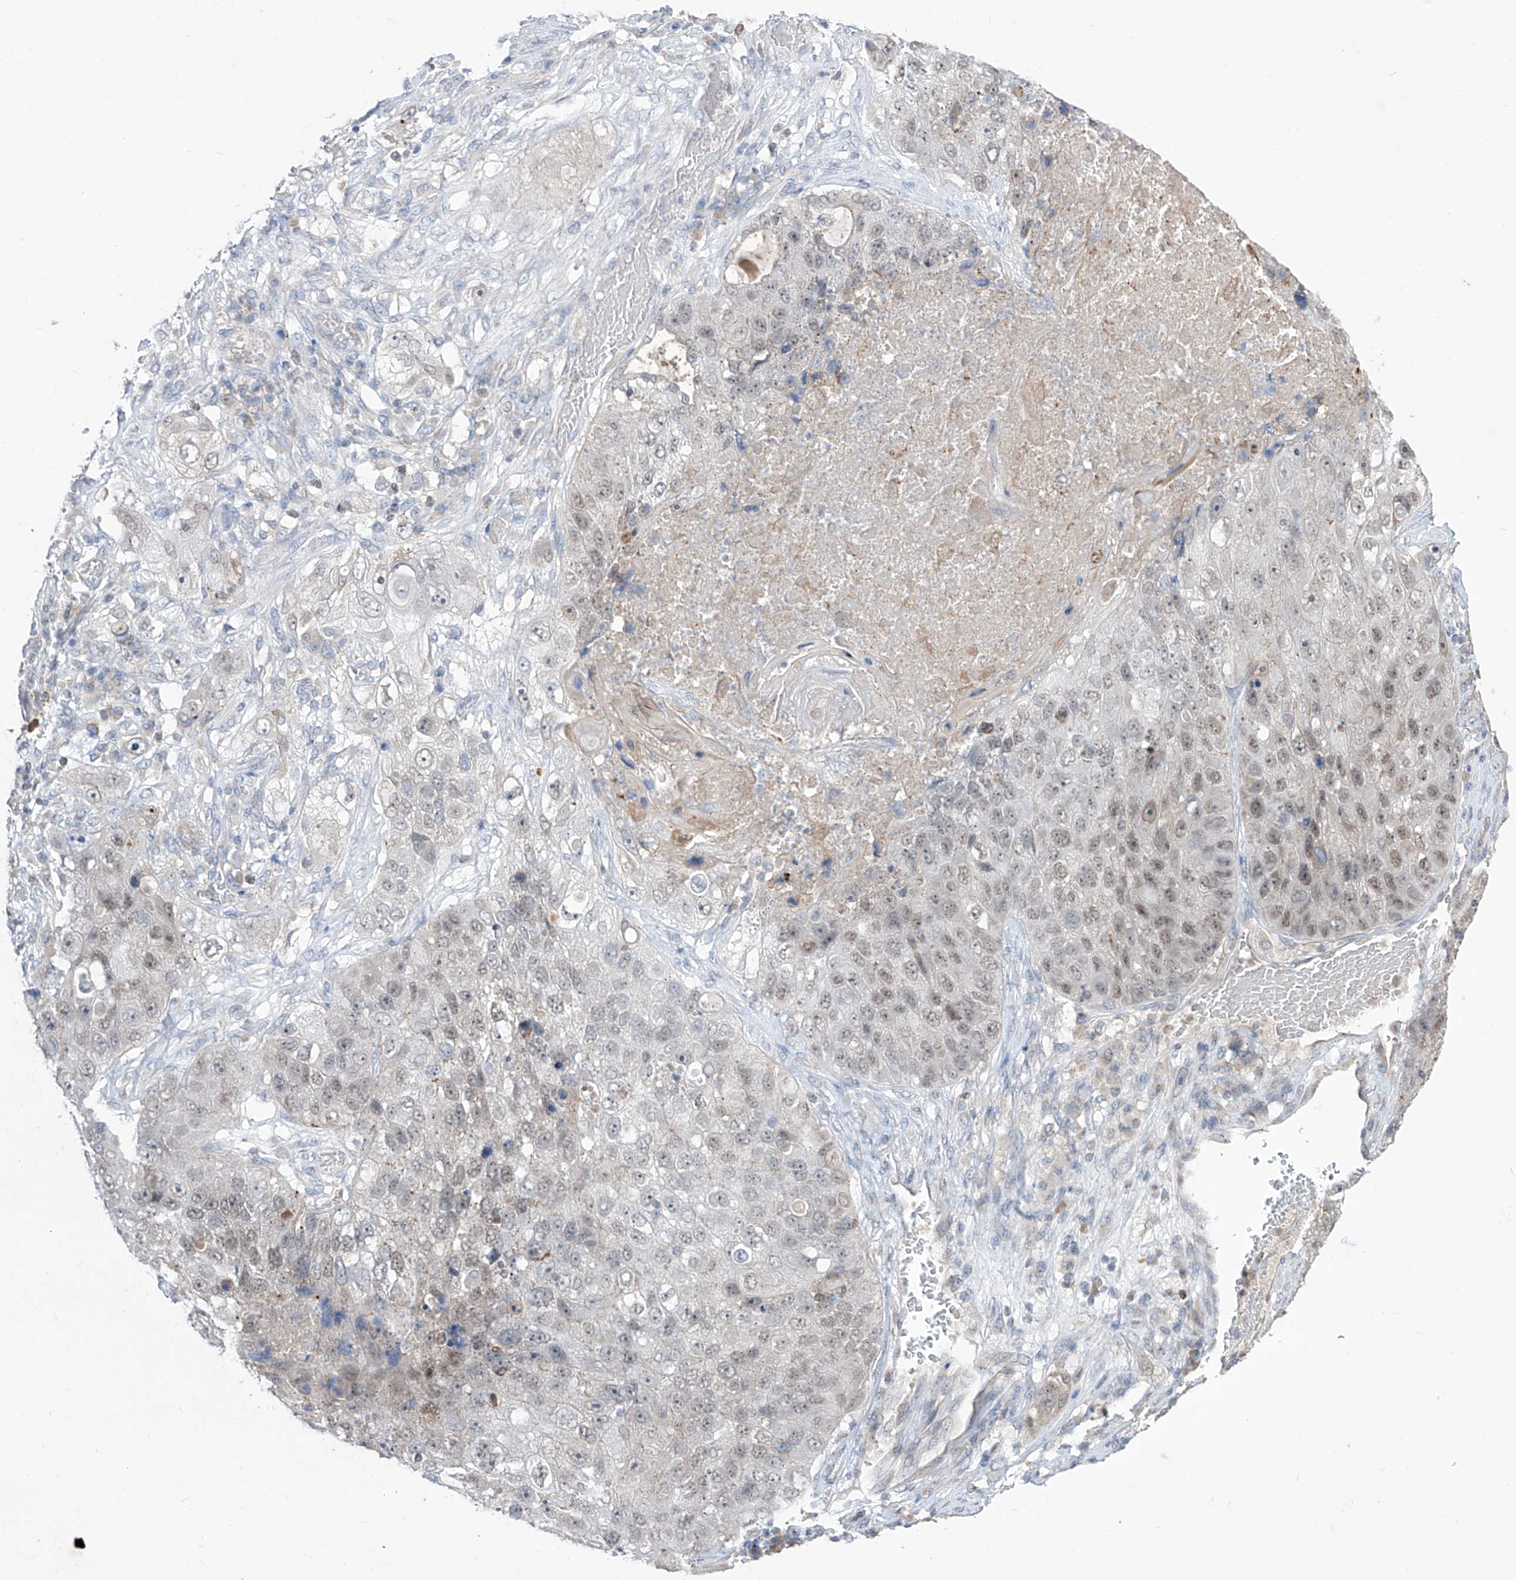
{"staining": {"intensity": "weak", "quantity": "25%-75%", "location": "nuclear"}, "tissue": "lung cancer", "cell_type": "Tumor cells", "image_type": "cancer", "snomed": [{"axis": "morphology", "description": "Squamous cell carcinoma, NOS"}, {"axis": "topography", "description": "Lung"}], "caption": "Tumor cells show weak nuclear expression in approximately 25%-75% of cells in squamous cell carcinoma (lung).", "gene": "BROX", "patient": {"sex": "male", "age": 61}}